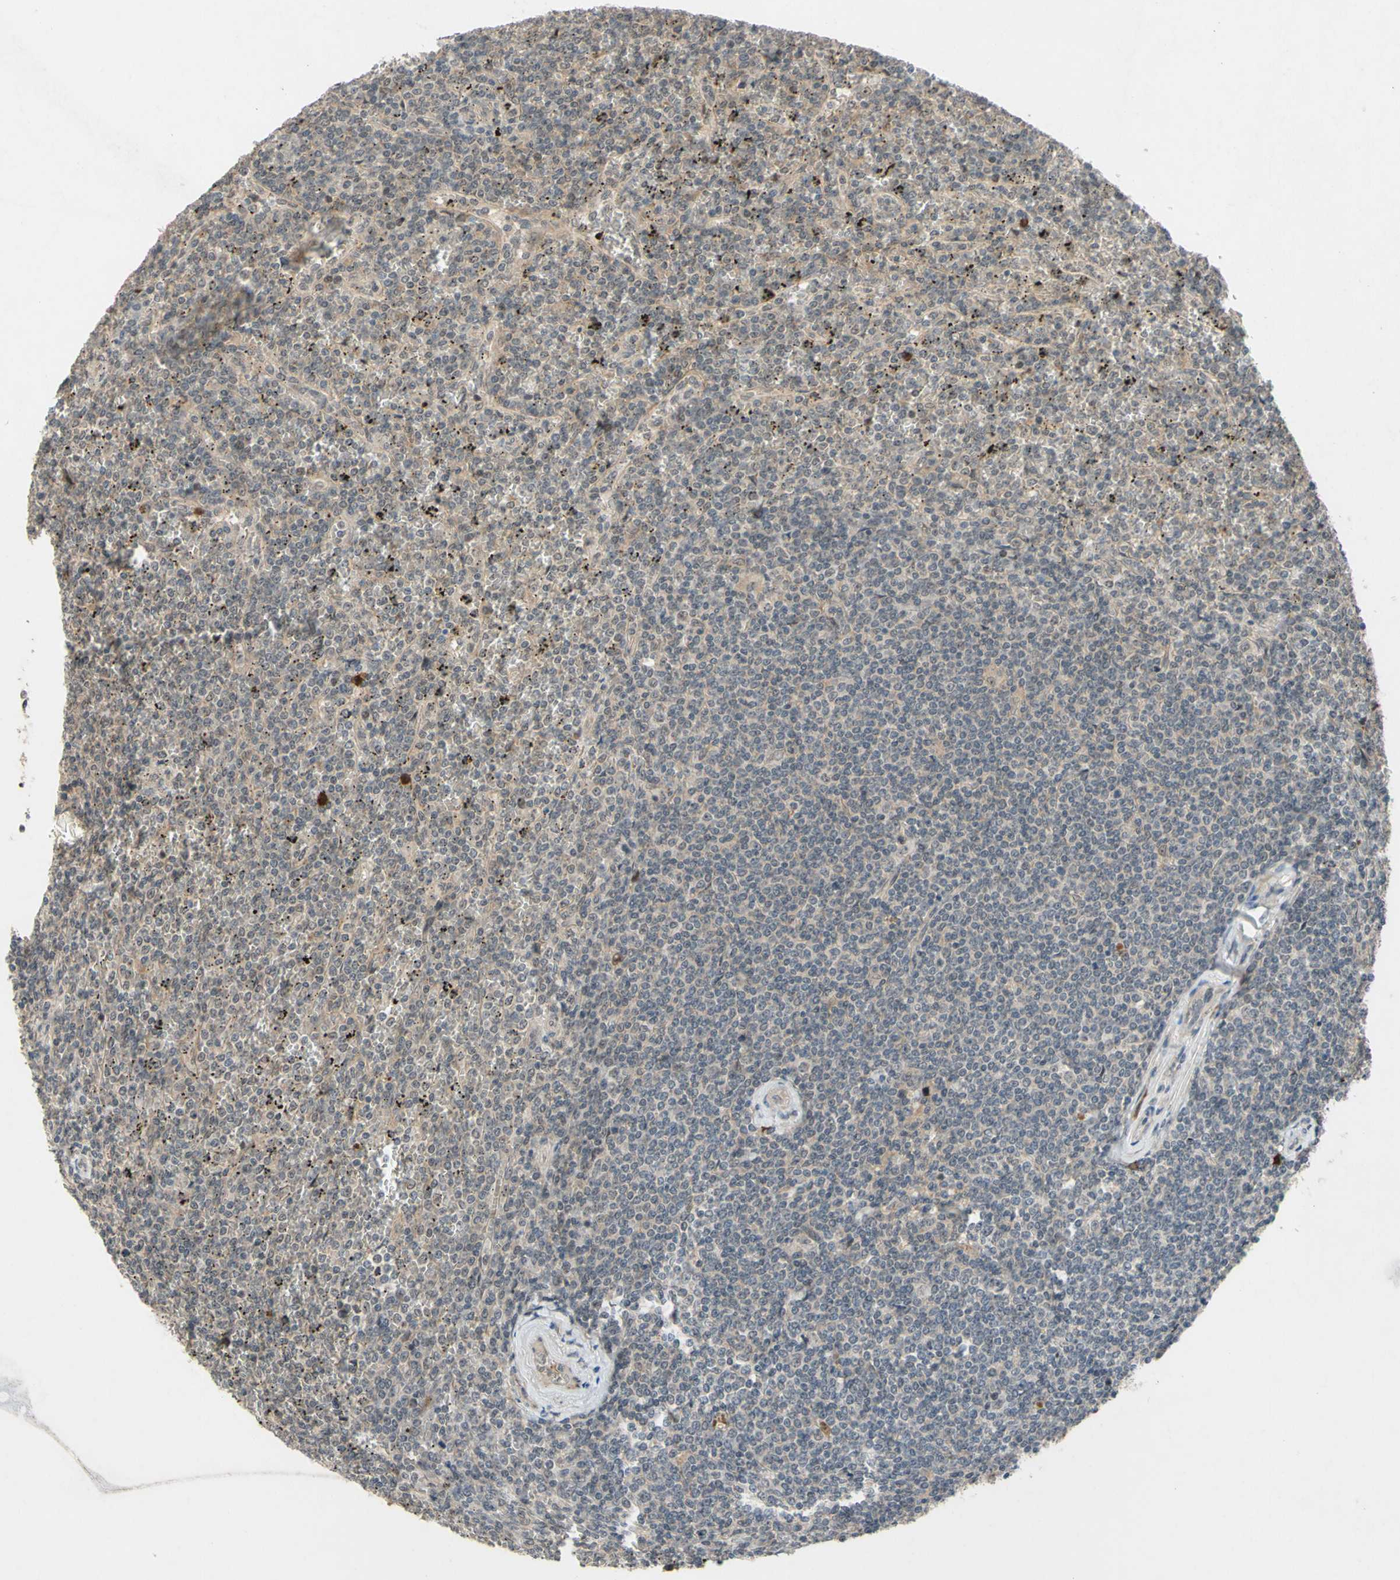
{"staining": {"intensity": "weak", "quantity": "25%-75%", "location": "cytoplasmic/membranous"}, "tissue": "lymphoma", "cell_type": "Tumor cells", "image_type": "cancer", "snomed": [{"axis": "morphology", "description": "Malignant lymphoma, non-Hodgkin's type, Low grade"}, {"axis": "topography", "description": "Spleen"}], "caption": "Lymphoma tissue displays weak cytoplasmic/membranous positivity in approximately 25%-75% of tumor cells, visualized by immunohistochemistry.", "gene": "ALK", "patient": {"sex": "female", "age": 19}}